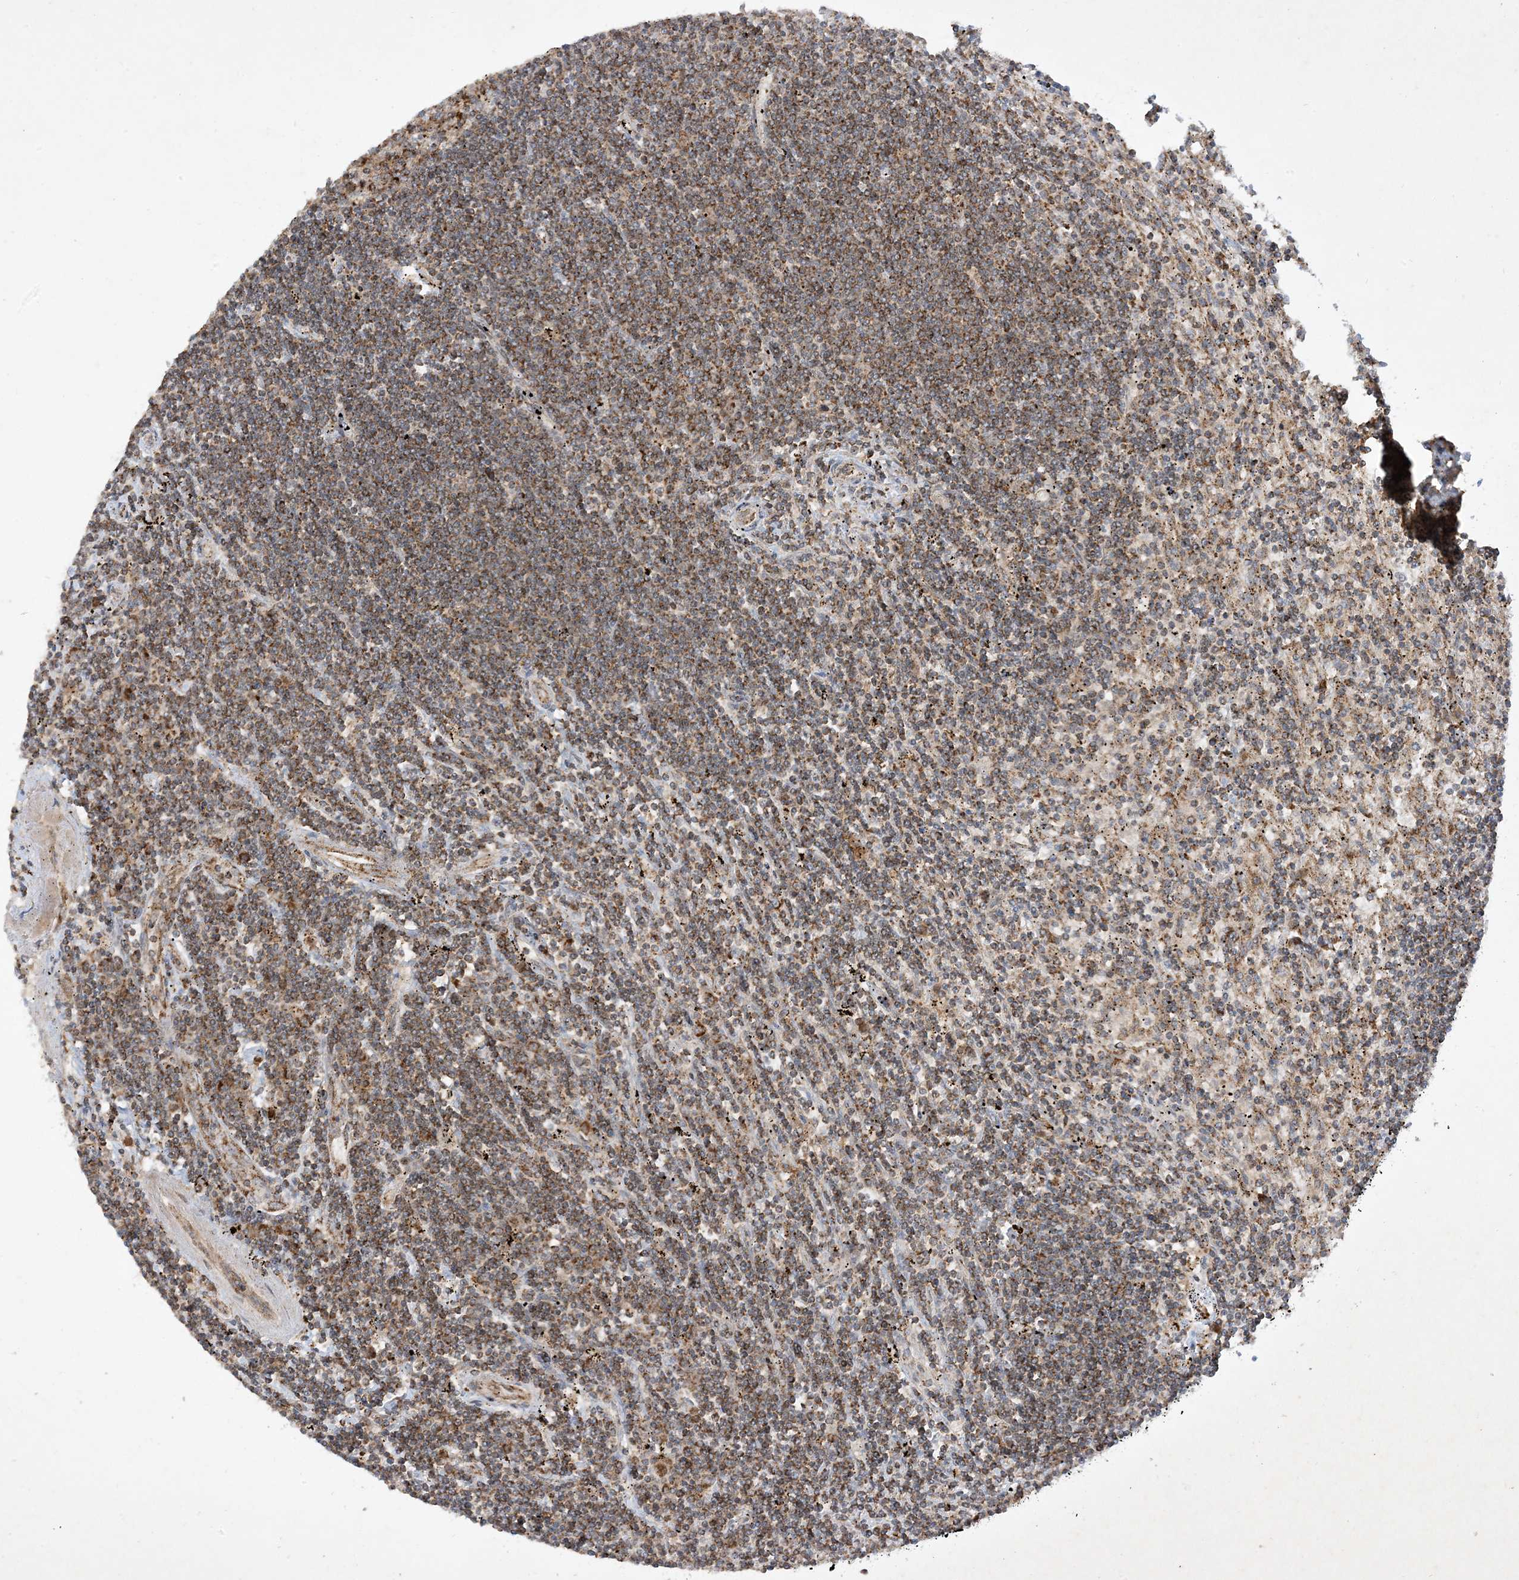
{"staining": {"intensity": "moderate", "quantity": ">75%", "location": "cytoplasmic/membranous"}, "tissue": "lymphoma", "cell_type": "Tumor cells", "image_type": "cancer", "snomed": [{"axis": "morphology", "description": "Malignant lymphoma, non-Hodgkin's type, Low grade"}, {"axis": "topography", "description": "Spleen"}], "caption": "Protein staining of malignant lymphoma, non-Hodgkin's type (low-grade) tissue reveals moderate cytoplasmic/membranous positivity in about >75% of tumor cells. The staining was performed using DAB (3,3'-diaminobenzidine) to visualize the protein expression in brown, while the nuclei were stained in blue with hematoxylin (Magnification: 20x).", "gene": "NDUFAF3", "patient": {"sex": "male", "age": 76}}